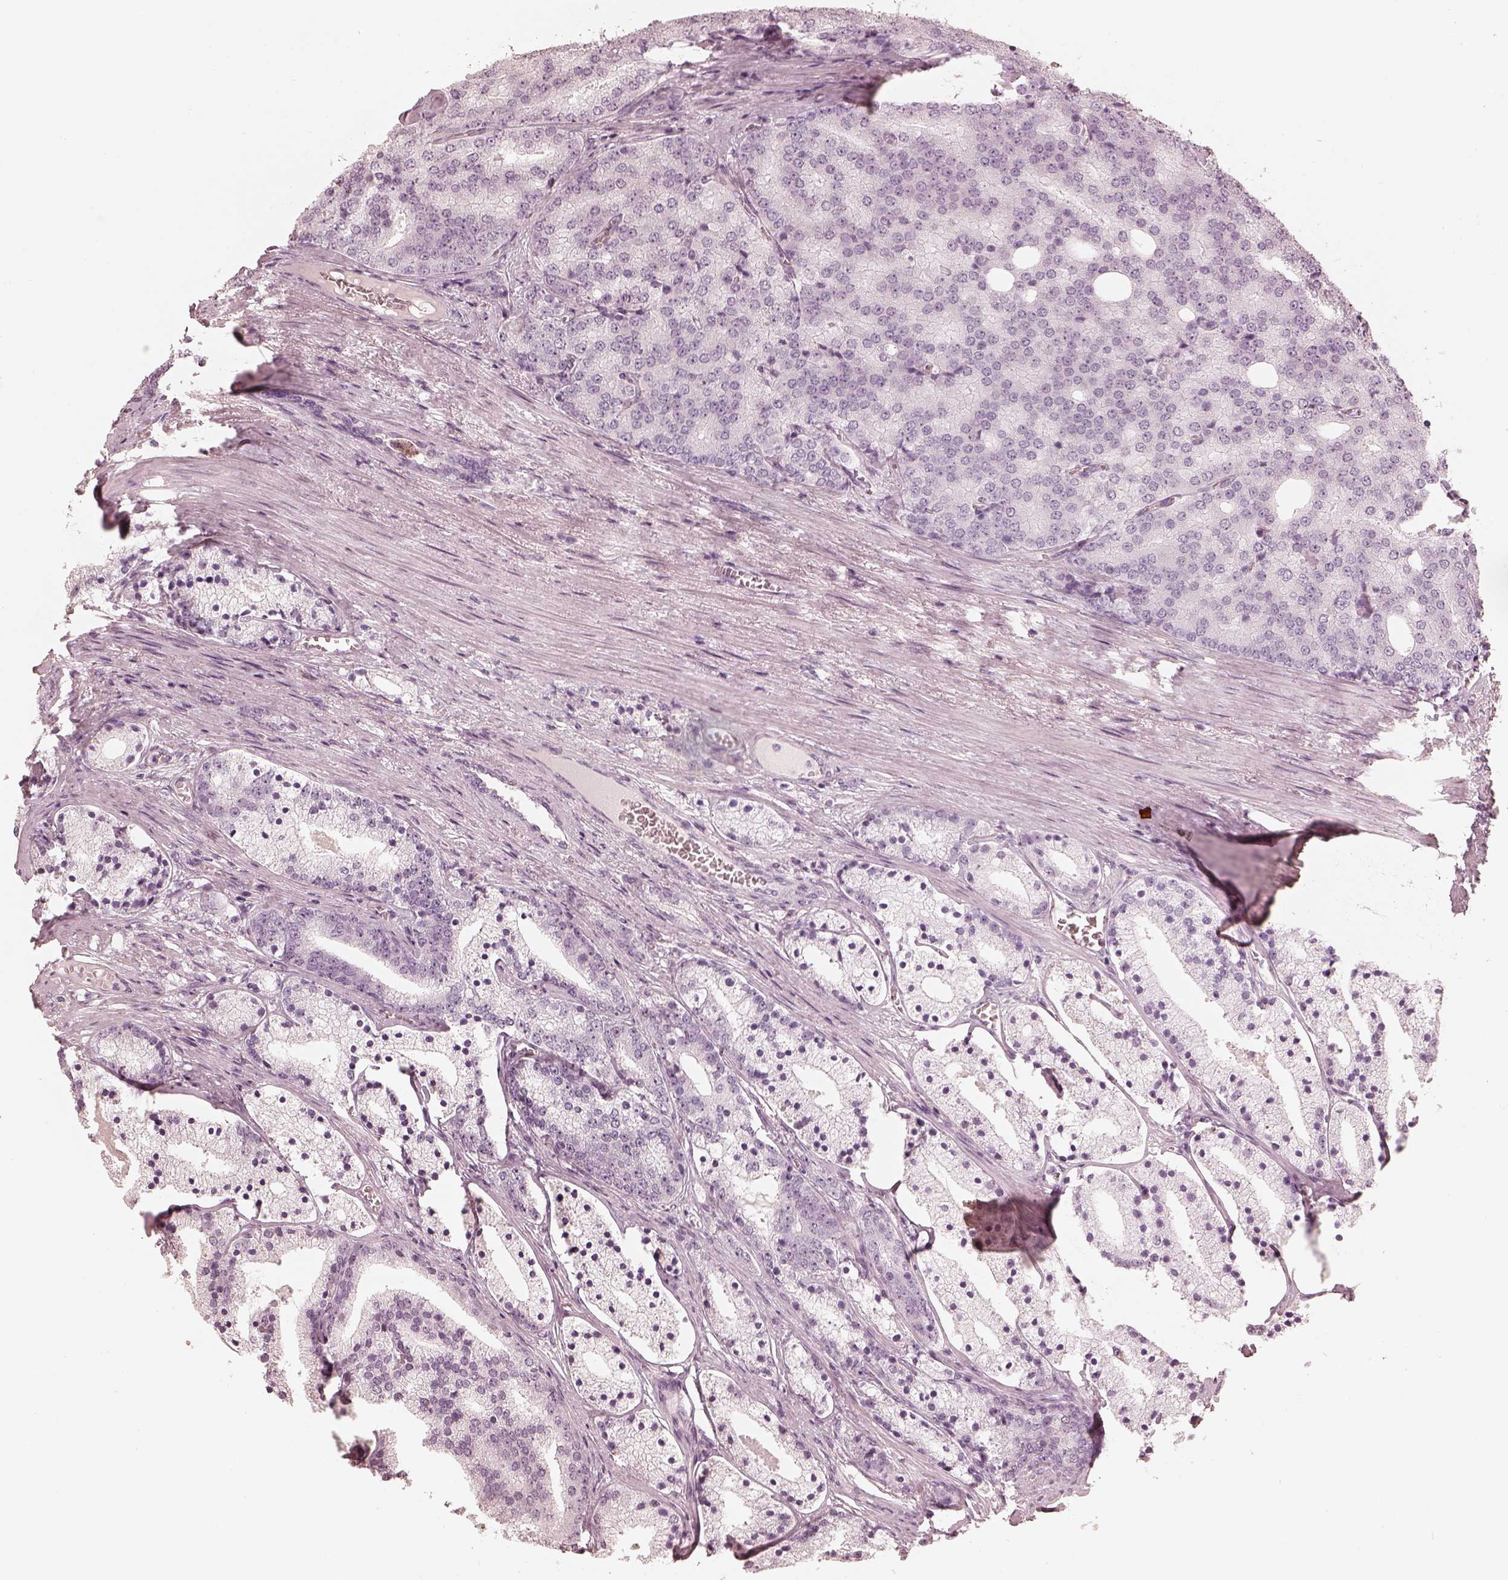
{"staining": {"intensity": "negative", "quantity": "none", "location": "none"}, "tissue": "prostate cancer", "cell_type": "Tumor cells", "image_type": "cancer", "snomed": [{"axis": "morphology", "description": "Adenocarcinoma, NOS"}, {"axis": "topography", "description": "Prostate"}], "caption": "An IHC micrograph of prostate adenocarcinoma is shown. There is no staining in tumor cells of prostate adenocarcinoma.", "gene": "CALR3", "patient": {"sex": "male", "age": 69}}